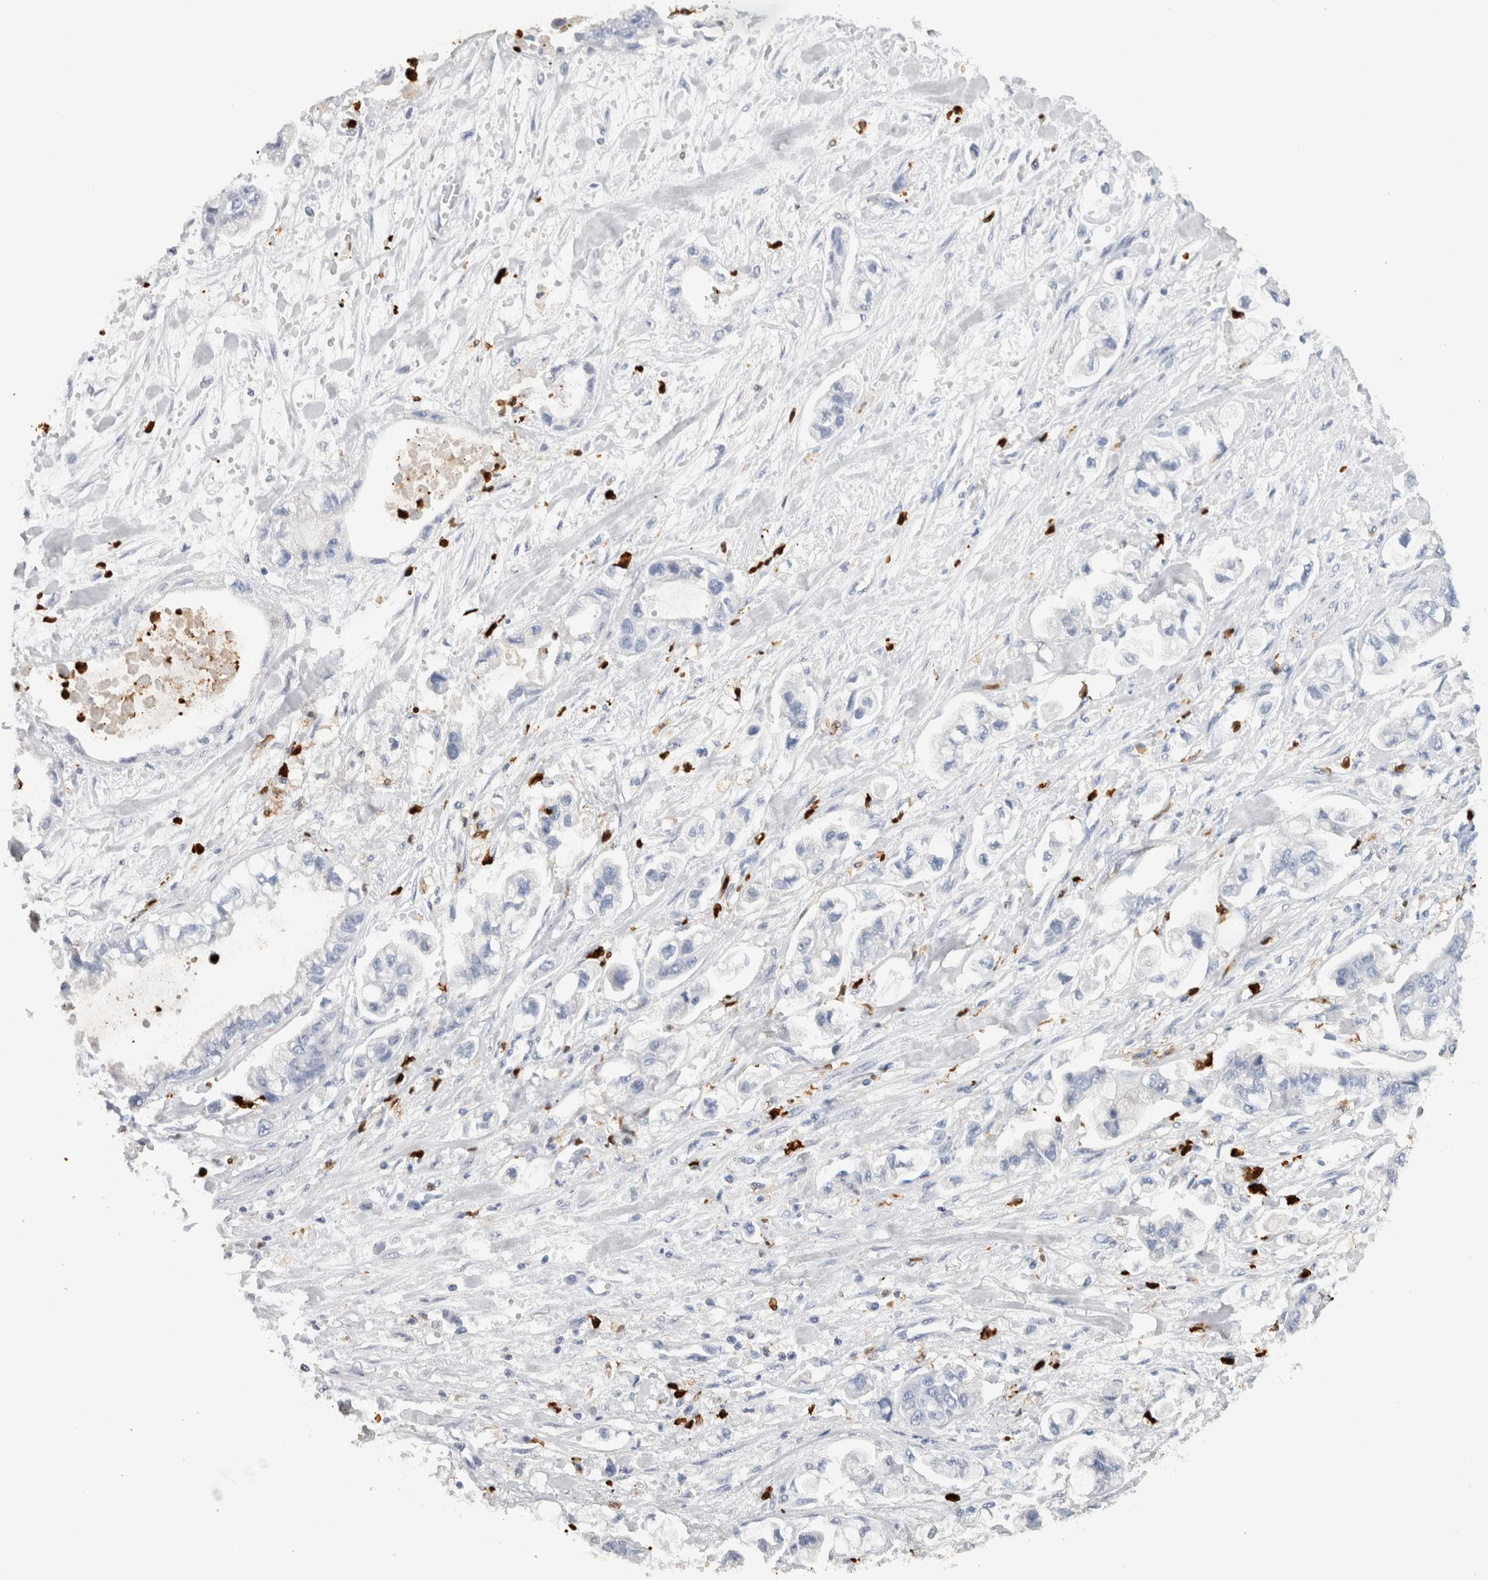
{"staining": {"intensity": "negative", "quantity": "none", "location": "none"}, "tissue": "stomach cancer", "cell_type": "Tumor cells", "image_type": "cancer", "snomed": [{"axis": "morphology", "description": "Normal tissue, NOS"}, {"axis": "morphology", "description": "Adenocarcinoma, NOS"}, {"axis": "topography", "description": "Stomach"}], "caption": "DAB immunohistochemical staining of stomach adenocarcinoma shows no significant staining in tumor cells.", "gene": "S100A8", "patient": {"sex": "male", "age": 62}}